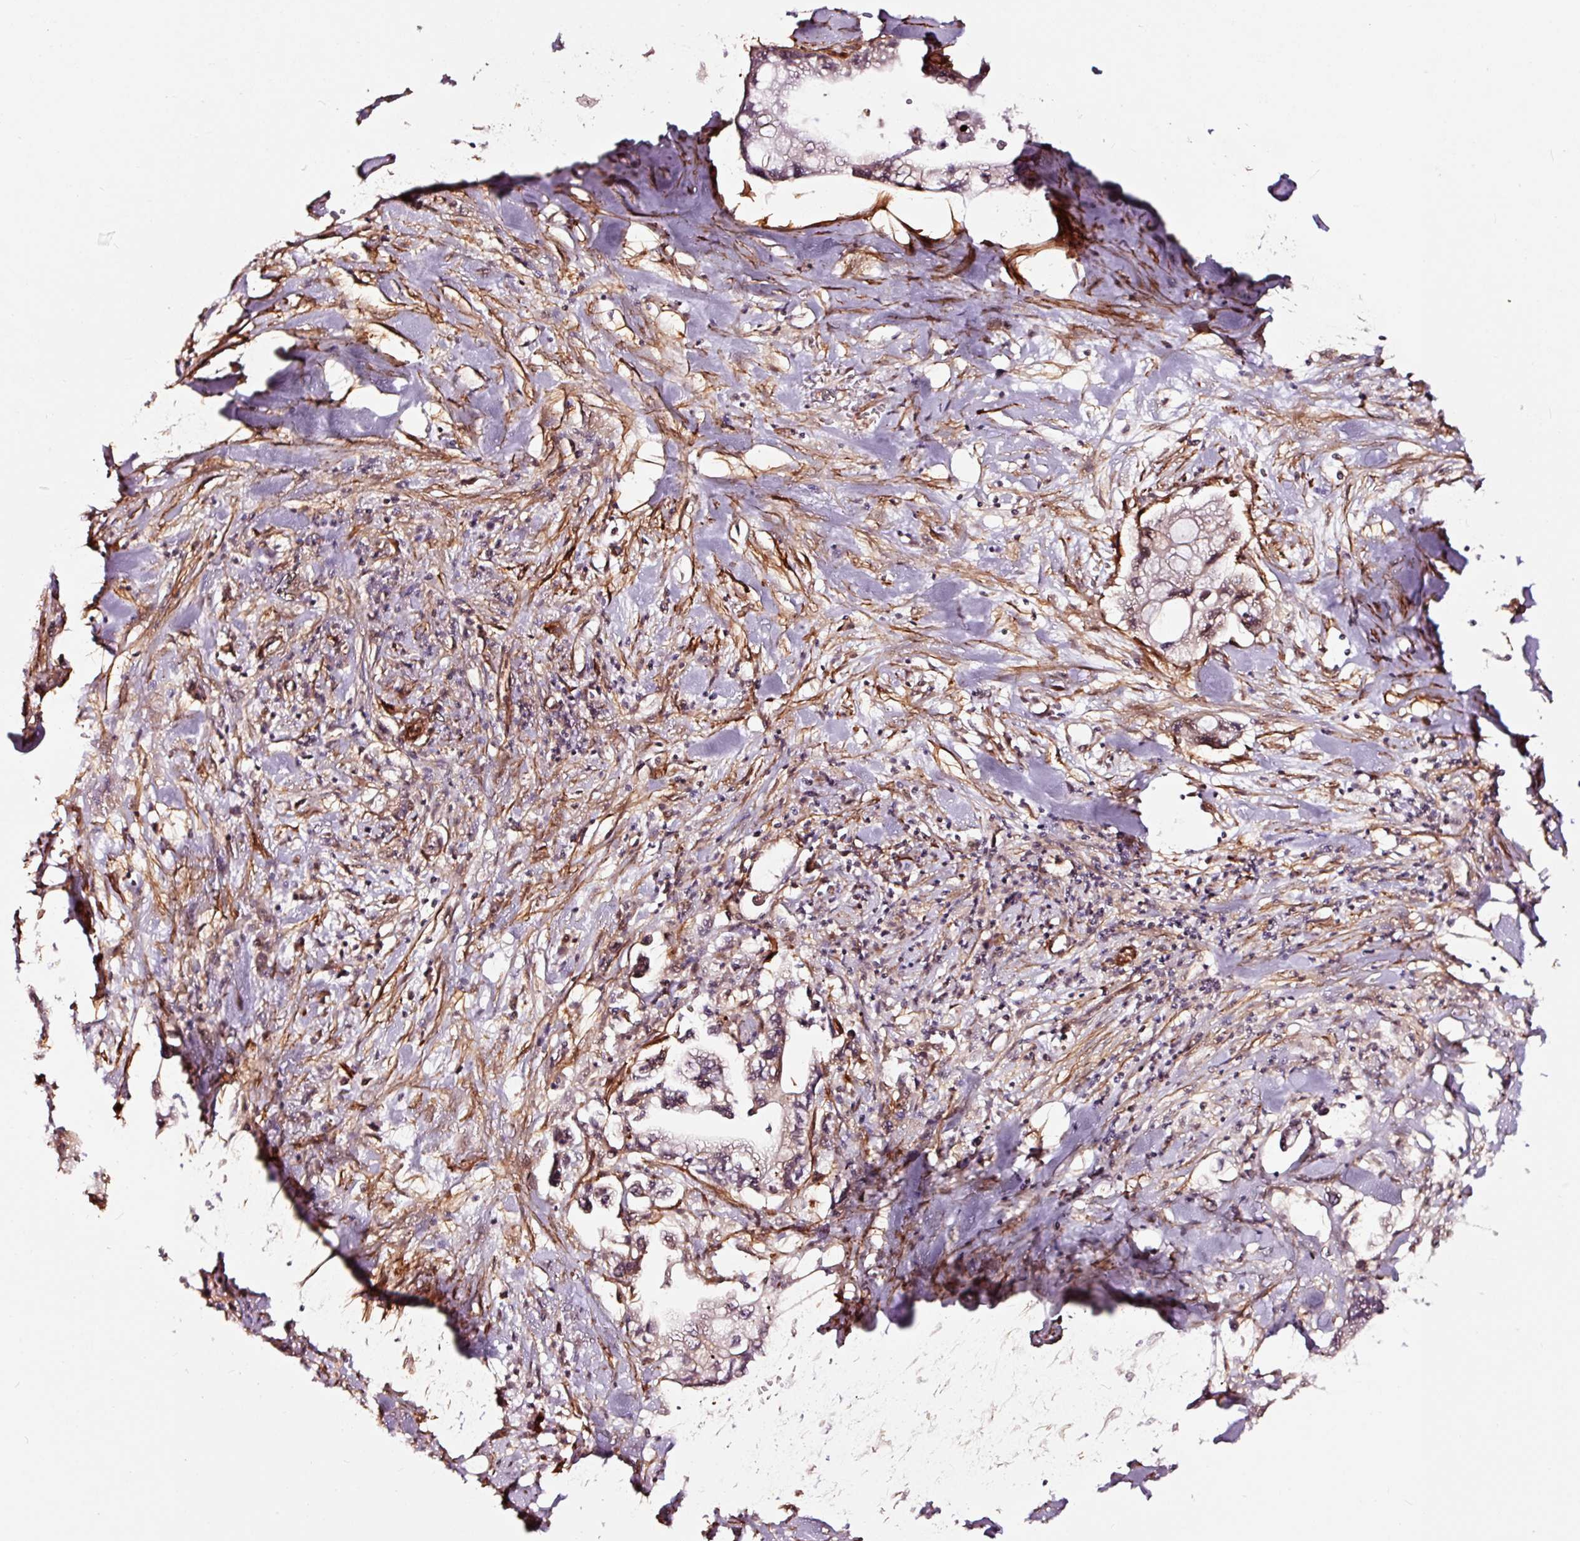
{"staining": {"intensity": "negative", "quantity": "none", "location": "none"}, "tissue": "pancreatic cancer", "cell_type": "Tumor cells", "image_type": "cancer", "snomed": [{"axis": "morphology", "description": "Adenocarcinoma, NOS"}, {"axis": "topography", "description": "Pancreas"}], "caption": "Tumor cells are negative for brown protein staining in adenocarcinoma (pancreatic).", "gene": "TPM1", "patient": {"sex": "male", "age": 61}}